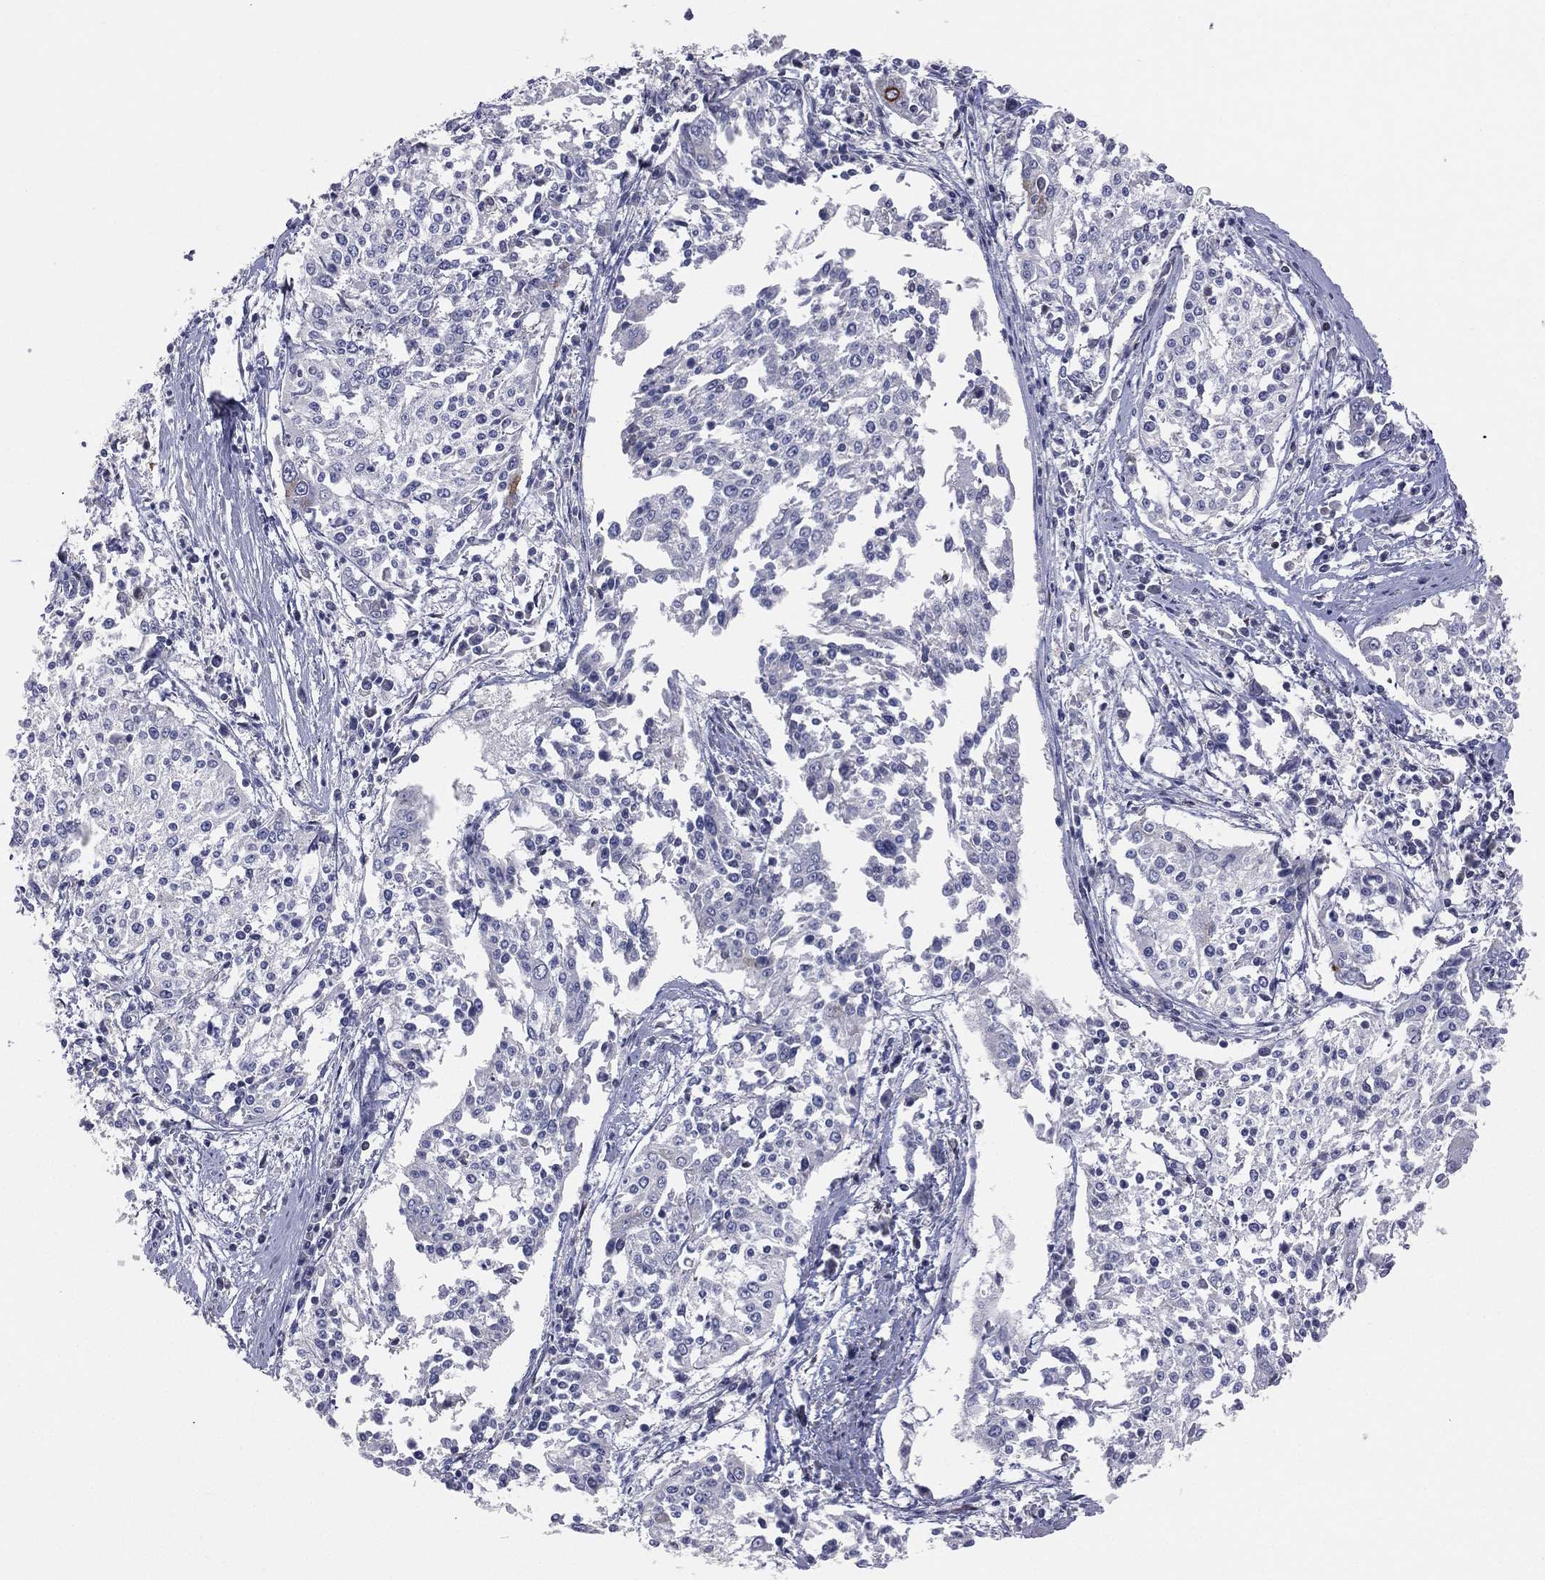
{"staining": {"intensity": "negative", "quantity": "none", "location": "none"}, "tissue": "cervical cancer", "cell_type": "Tumor cells", "image_type": "cancer", "snomed": [{"axis": "morphology", "description": "Squamous cell carcinoma, NOS"}, {"axis": "topography", "description": "Cervix"}], "caption": "This is an immunohistochemistry histopathology image of cervical cancer (squamous cell carcinoma). There is no staining in tumor cells.", "gene": "DMKN", "patient": {"sex": "female", "age": 41}}